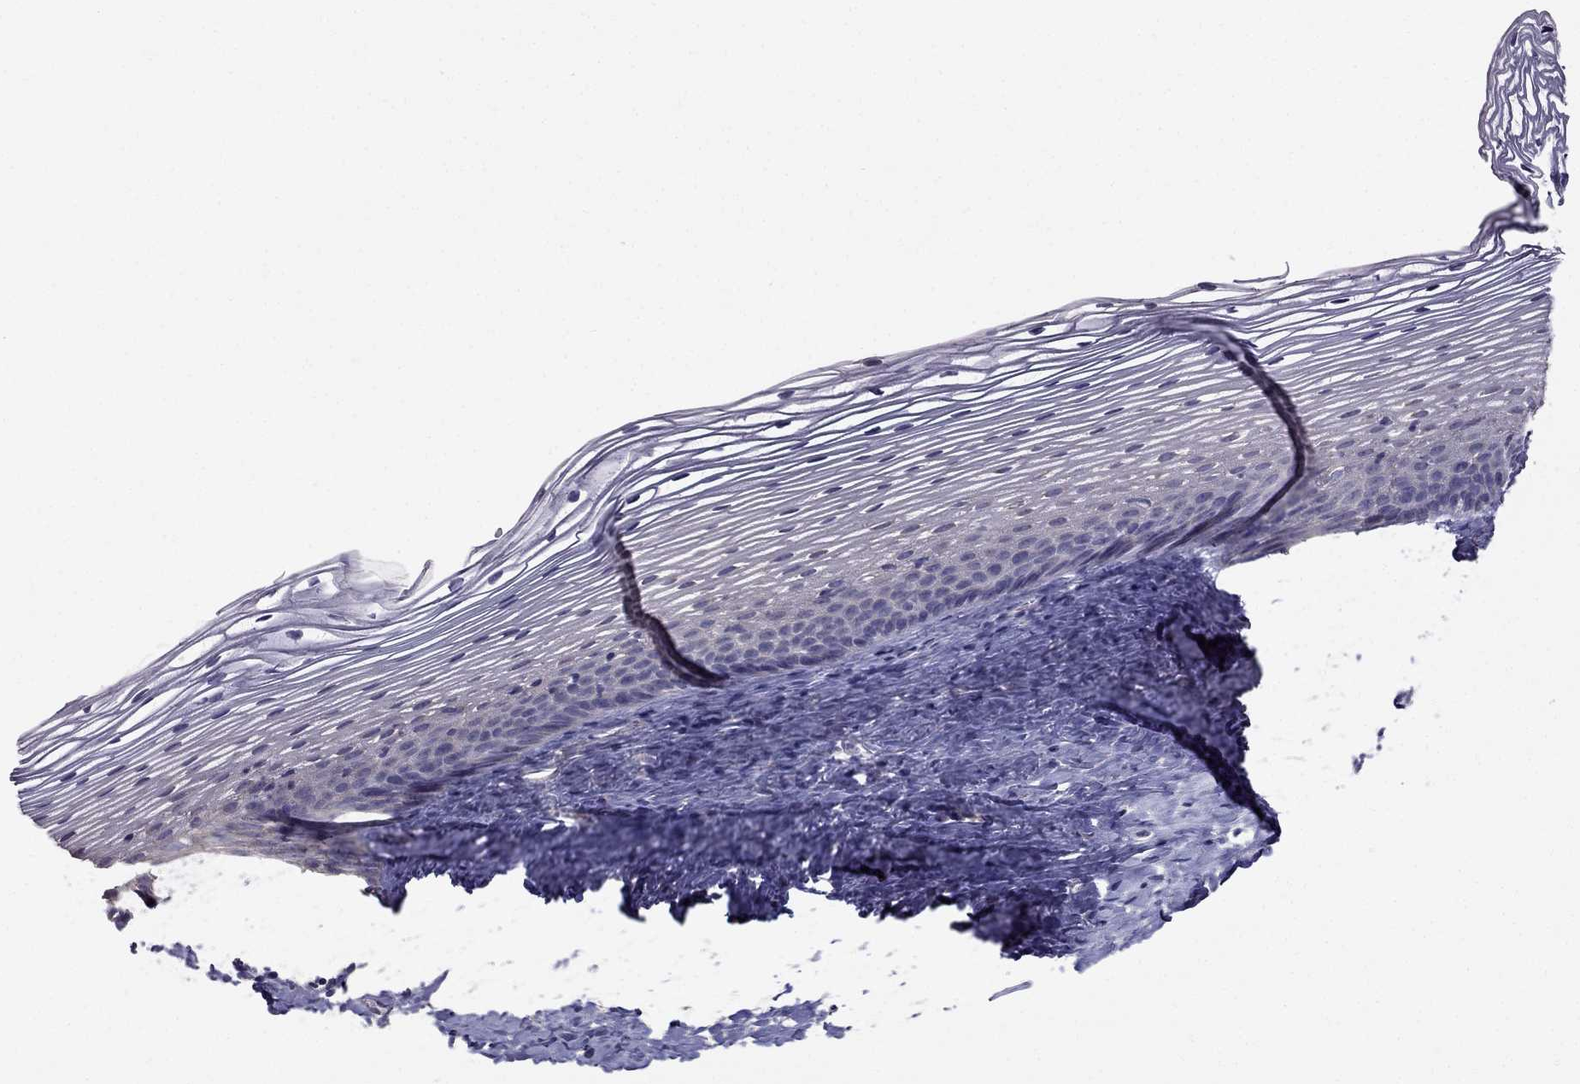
{"staining": {"intensity": "negative", "quantity": "none", "location": "none"}, "tissue": "cervix", "cell_type": "Glandular cells", "image_type": "normal", "snomed": [{"axis": "morphology", "description": "Normal tissue, NOS"}, {"axis": "topography", "description": "Cervix"}], "caption": "Cervix stained for a protein using immunohistochemistry reveals no expression glandular cells.", "gene": "HSFX1", "patient": {"sex": "female", "age": 39}}